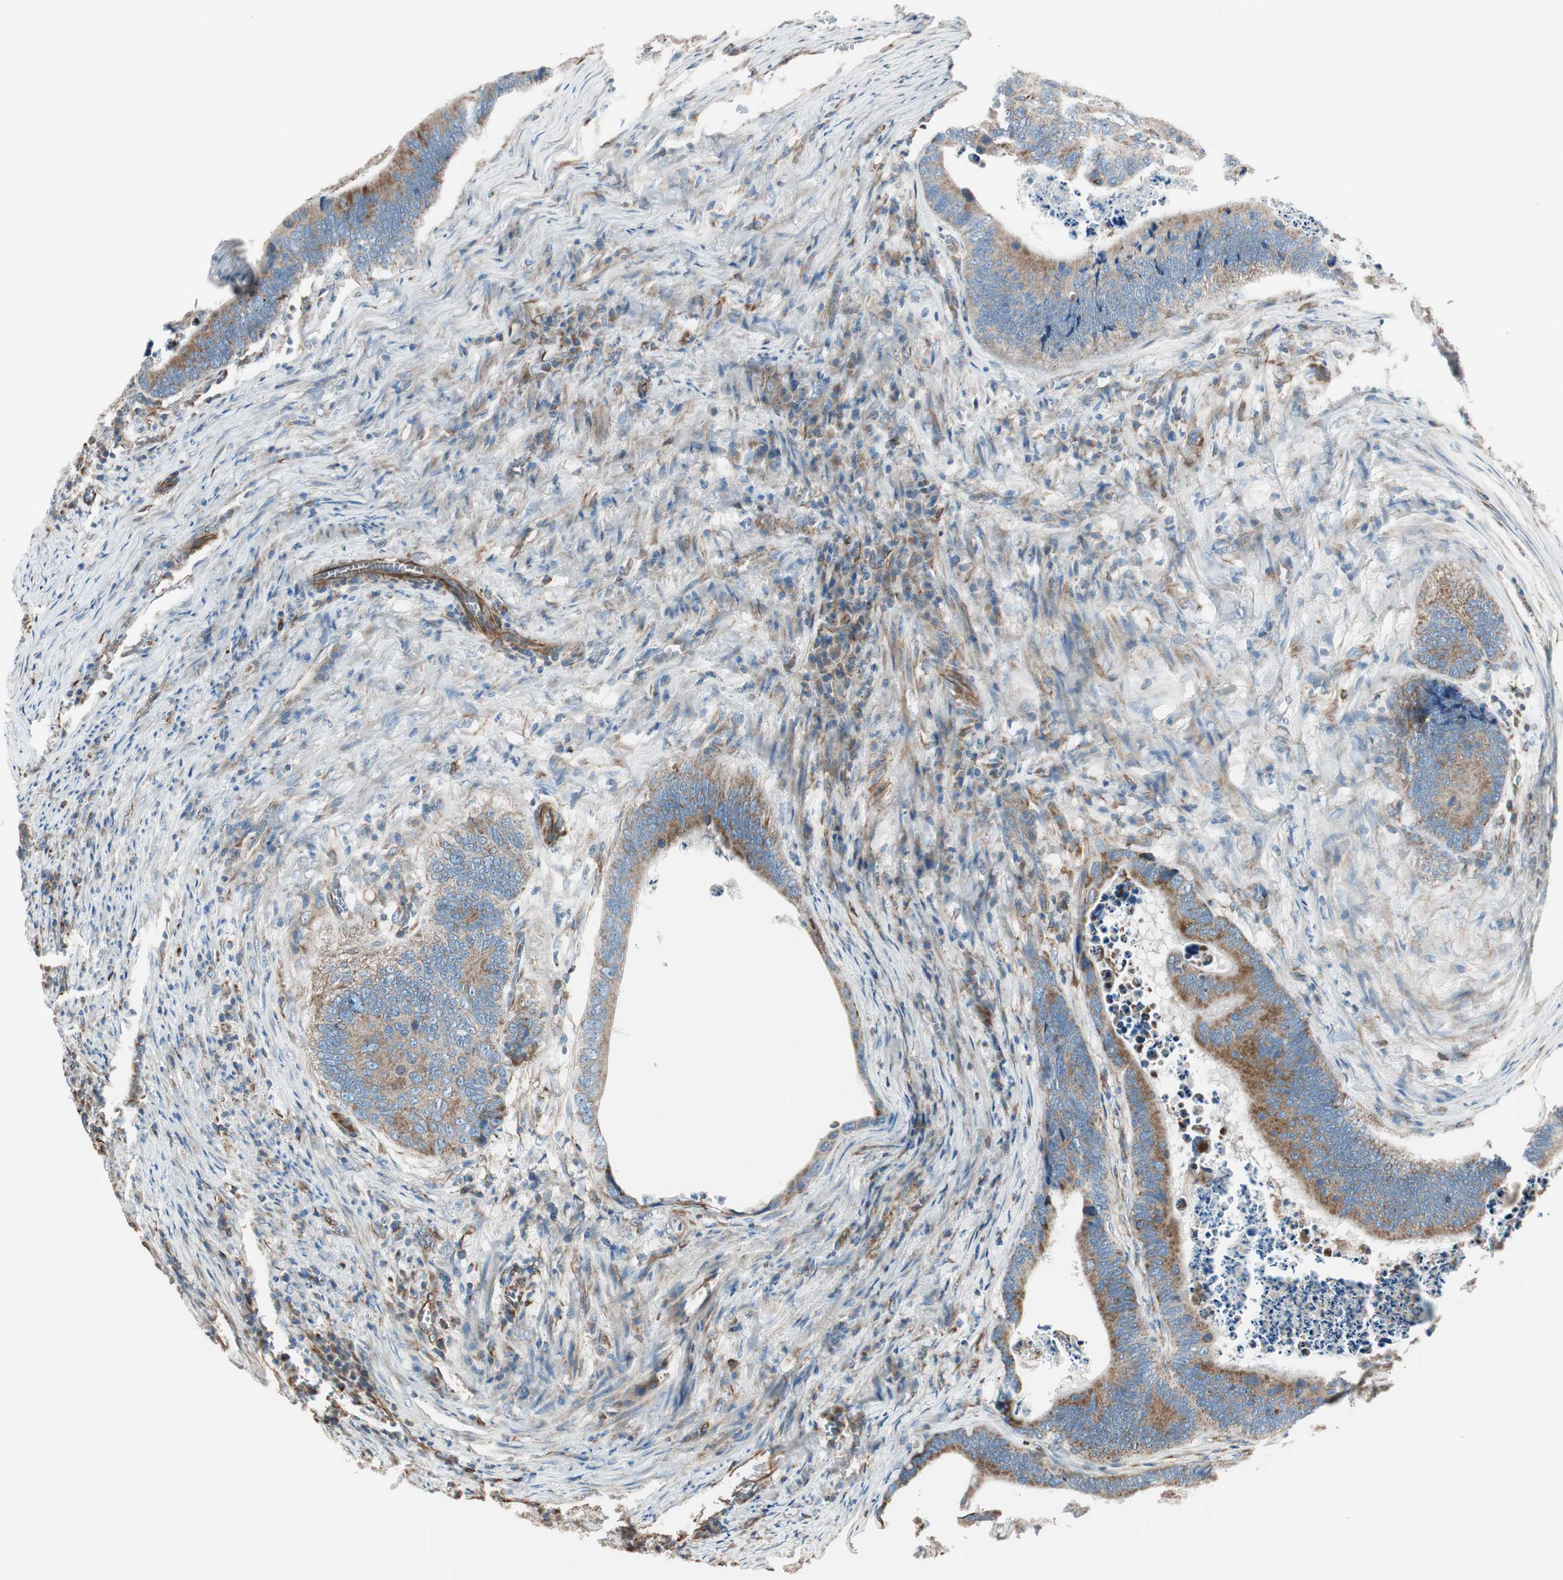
{"staining": {"intensity": "weak", "quantity": ">75%", "location": "cytoplasmic/membranous"}, "tissue": "colorectal cancer", "cell_type": "Tumor cells", "image_type": "cancer", "snomed": [{"axis": "morphology", "description": "Adenocarcinoma, NOS"}, {"axis": "topography", "description": "Colon"}], "caption": "Immunohistochemistry micrograph of human colorectal adenocarcinoma stained for a protein (brown), which shows low levels of weak cytoplasmic/membranous staining in approximately >75% of tumor cells.", "gene": "SRCIN1", "patient": {"sex": "male", "age": 72}}